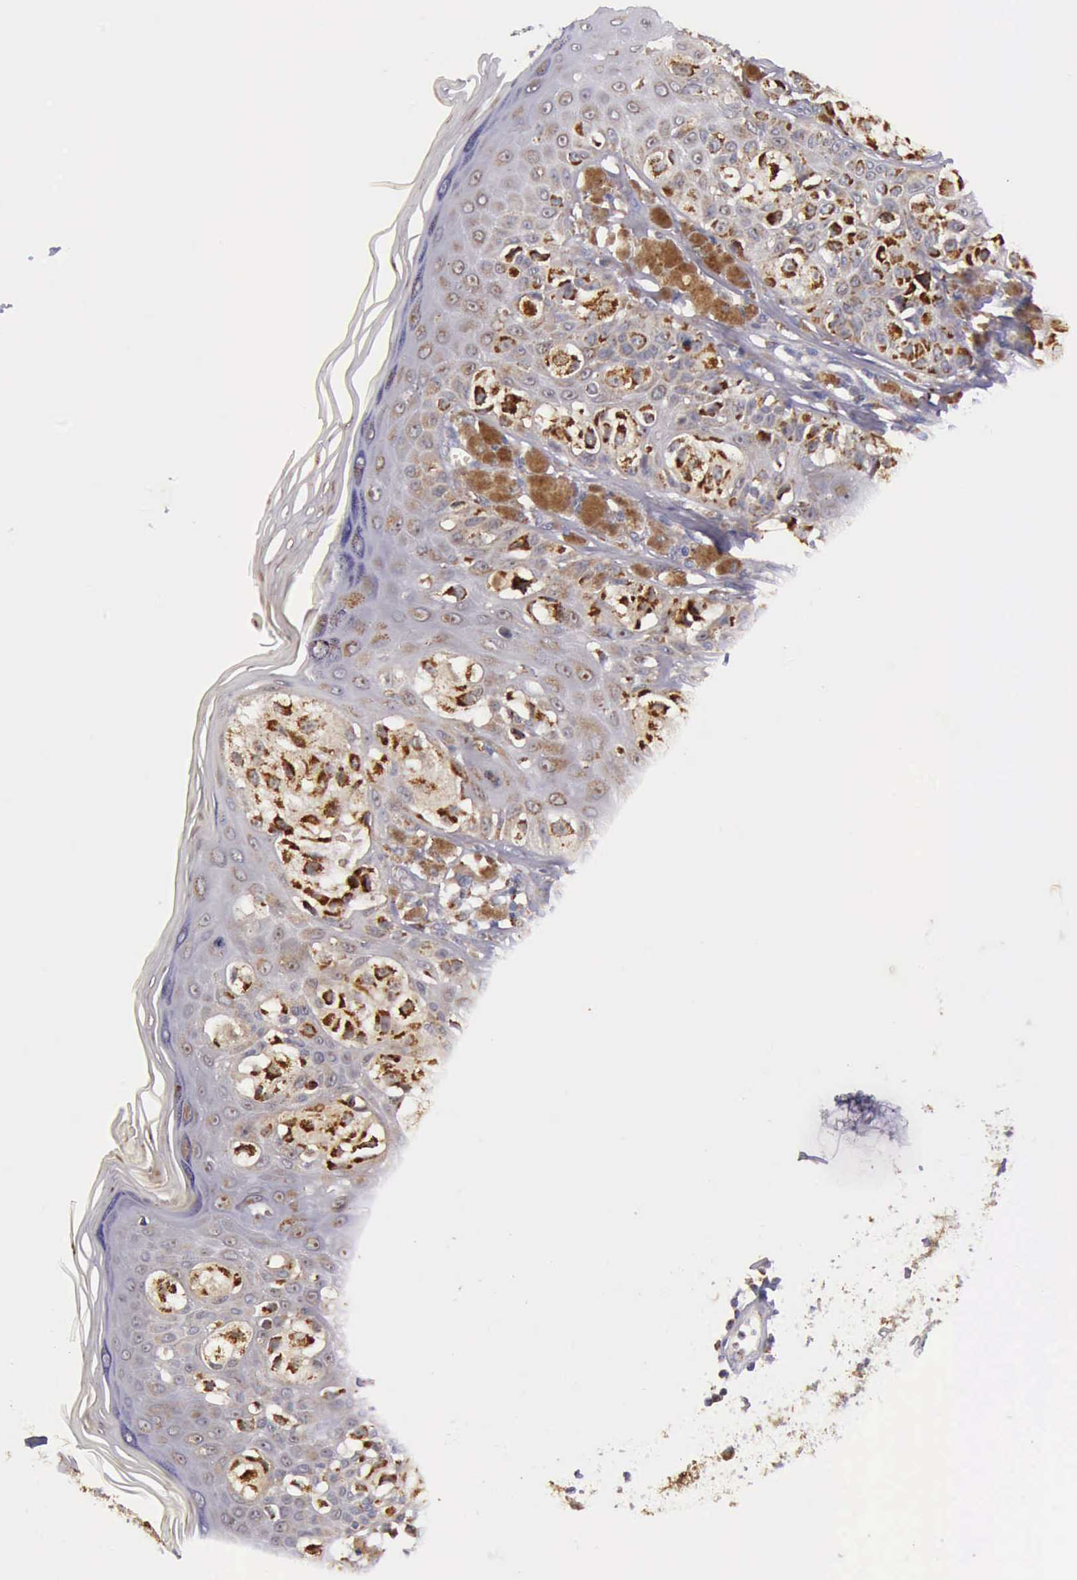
{"staining": {"intensity": "strong", "quantity": ">75%", "location": "cytoplasmic/membranous"}, "tissue": "melanoma", "cell_type": "Tumor cells", "image_type": "cancer", "snomed": [{"axis": "morphology", "description": "Malignant melanoma, NOS"}, {"axis": "topography", "description": "Skin"}], "caption": "Protein expression analysis of malignant melanoma demonstrates strong cytoplasmic/membranous expression in about >75% of tumor cells. The staining was performed using DAB to visualize the protein expression in brown, while the nuclei were stained in blue with hematoxylin (Magnification: 20x).", "gene": "TXN2", "patient": {"sex": "female", "age": 55}}